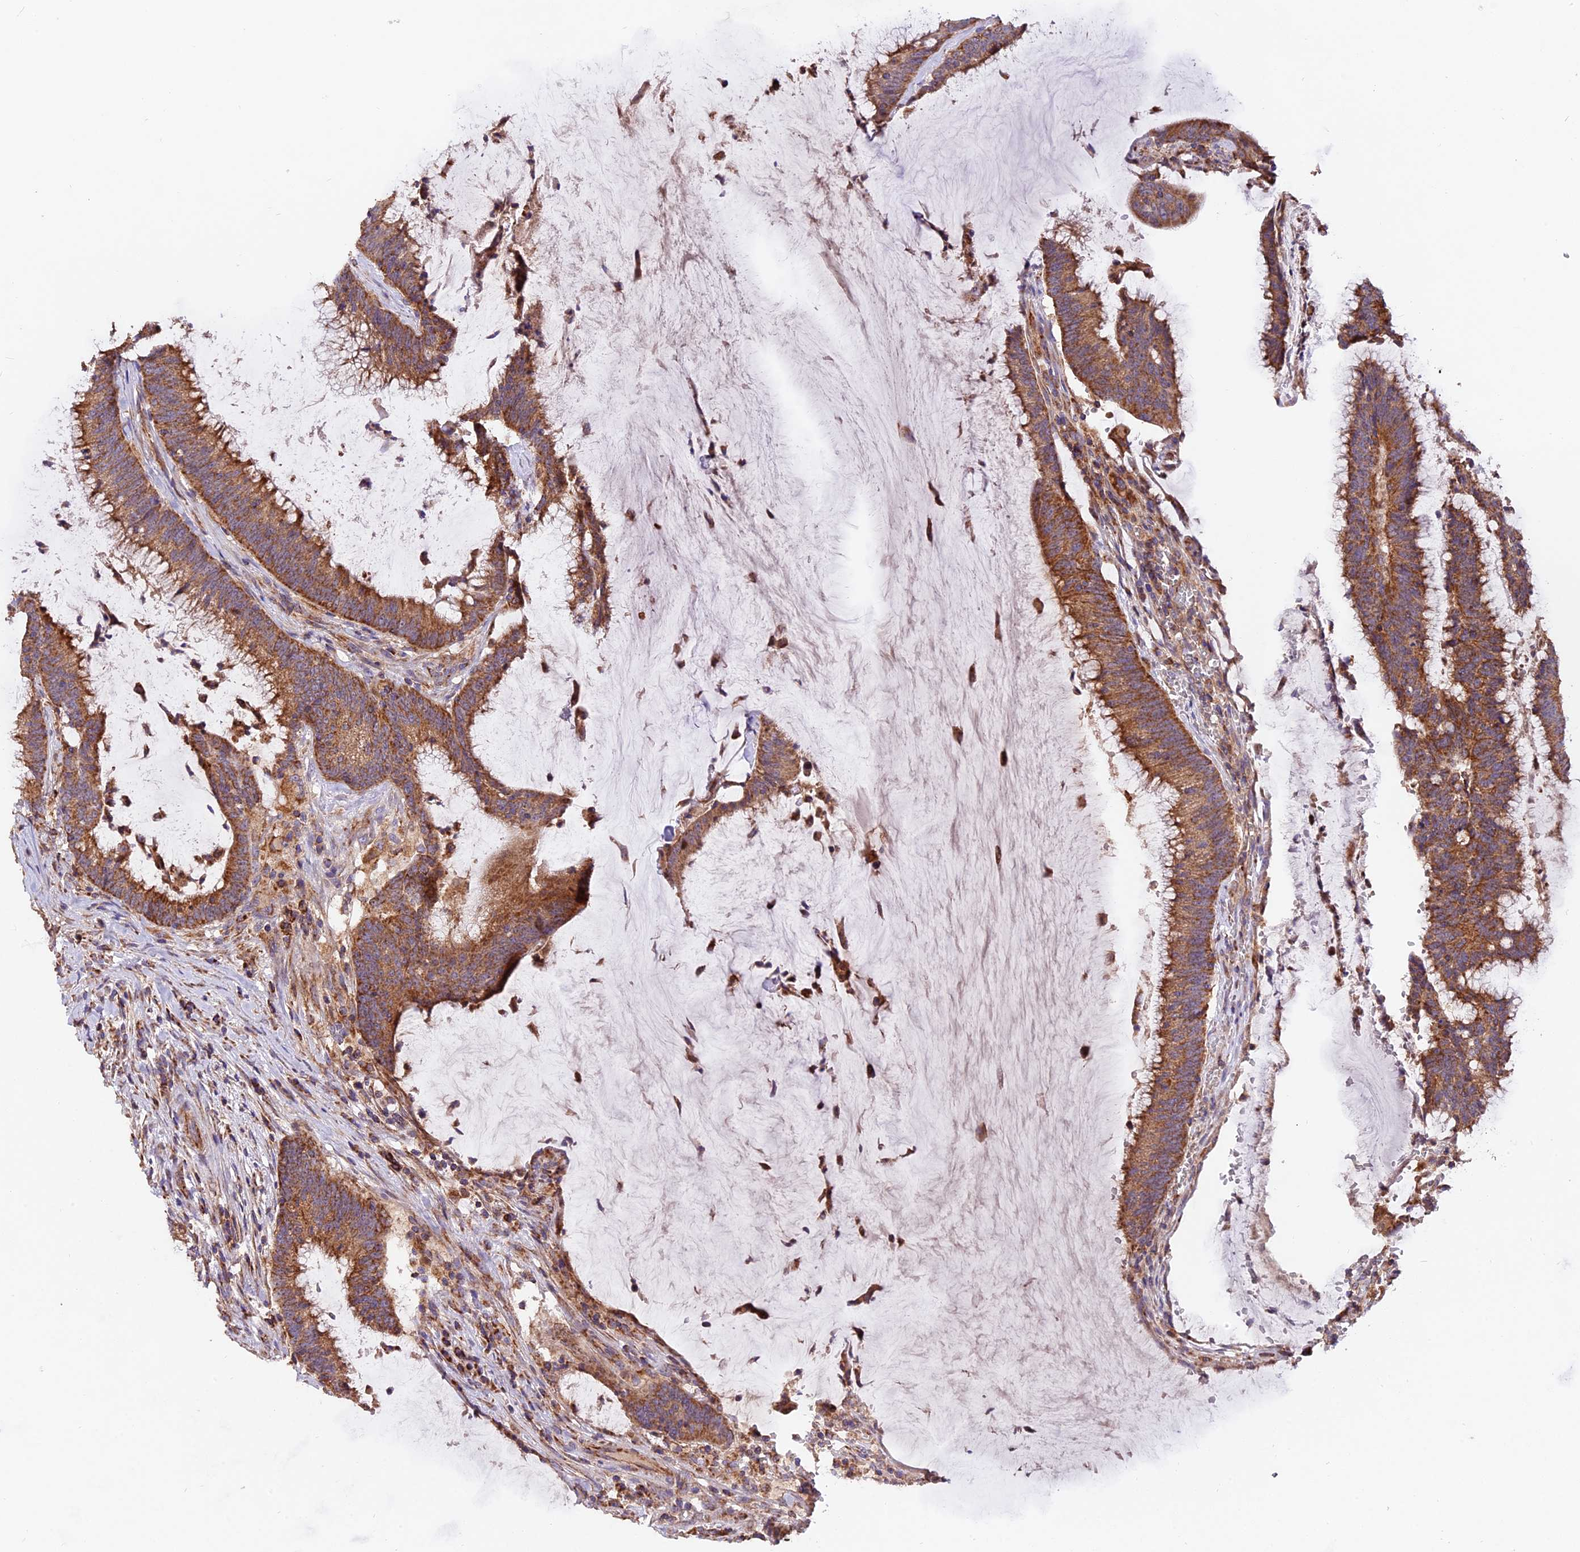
{"staining": {"intensity": "moderate", "quantity": ">75%", "location": "cytoplasmic/membranous"}, "tissue": "colorectal cancer", "cell_type": "Tumor cells", "image_type": "cancer", "snomed": [{"axis": "morphology", "description": "Adenocarcinoma, NOS"}, {"axis": "topography", "description": "Rectum"}], "caption": "DAB (3,3'-diaminobenzidine) immunohistochemical staining of human colorectal cancer demonstrates moderate cytoplasmic/membranous protein expression in about >75% of tumor cells. Nuclei are stained in blue.", "gene": "NDUFA8", "patient": {"sex": "female", "age": 77}}